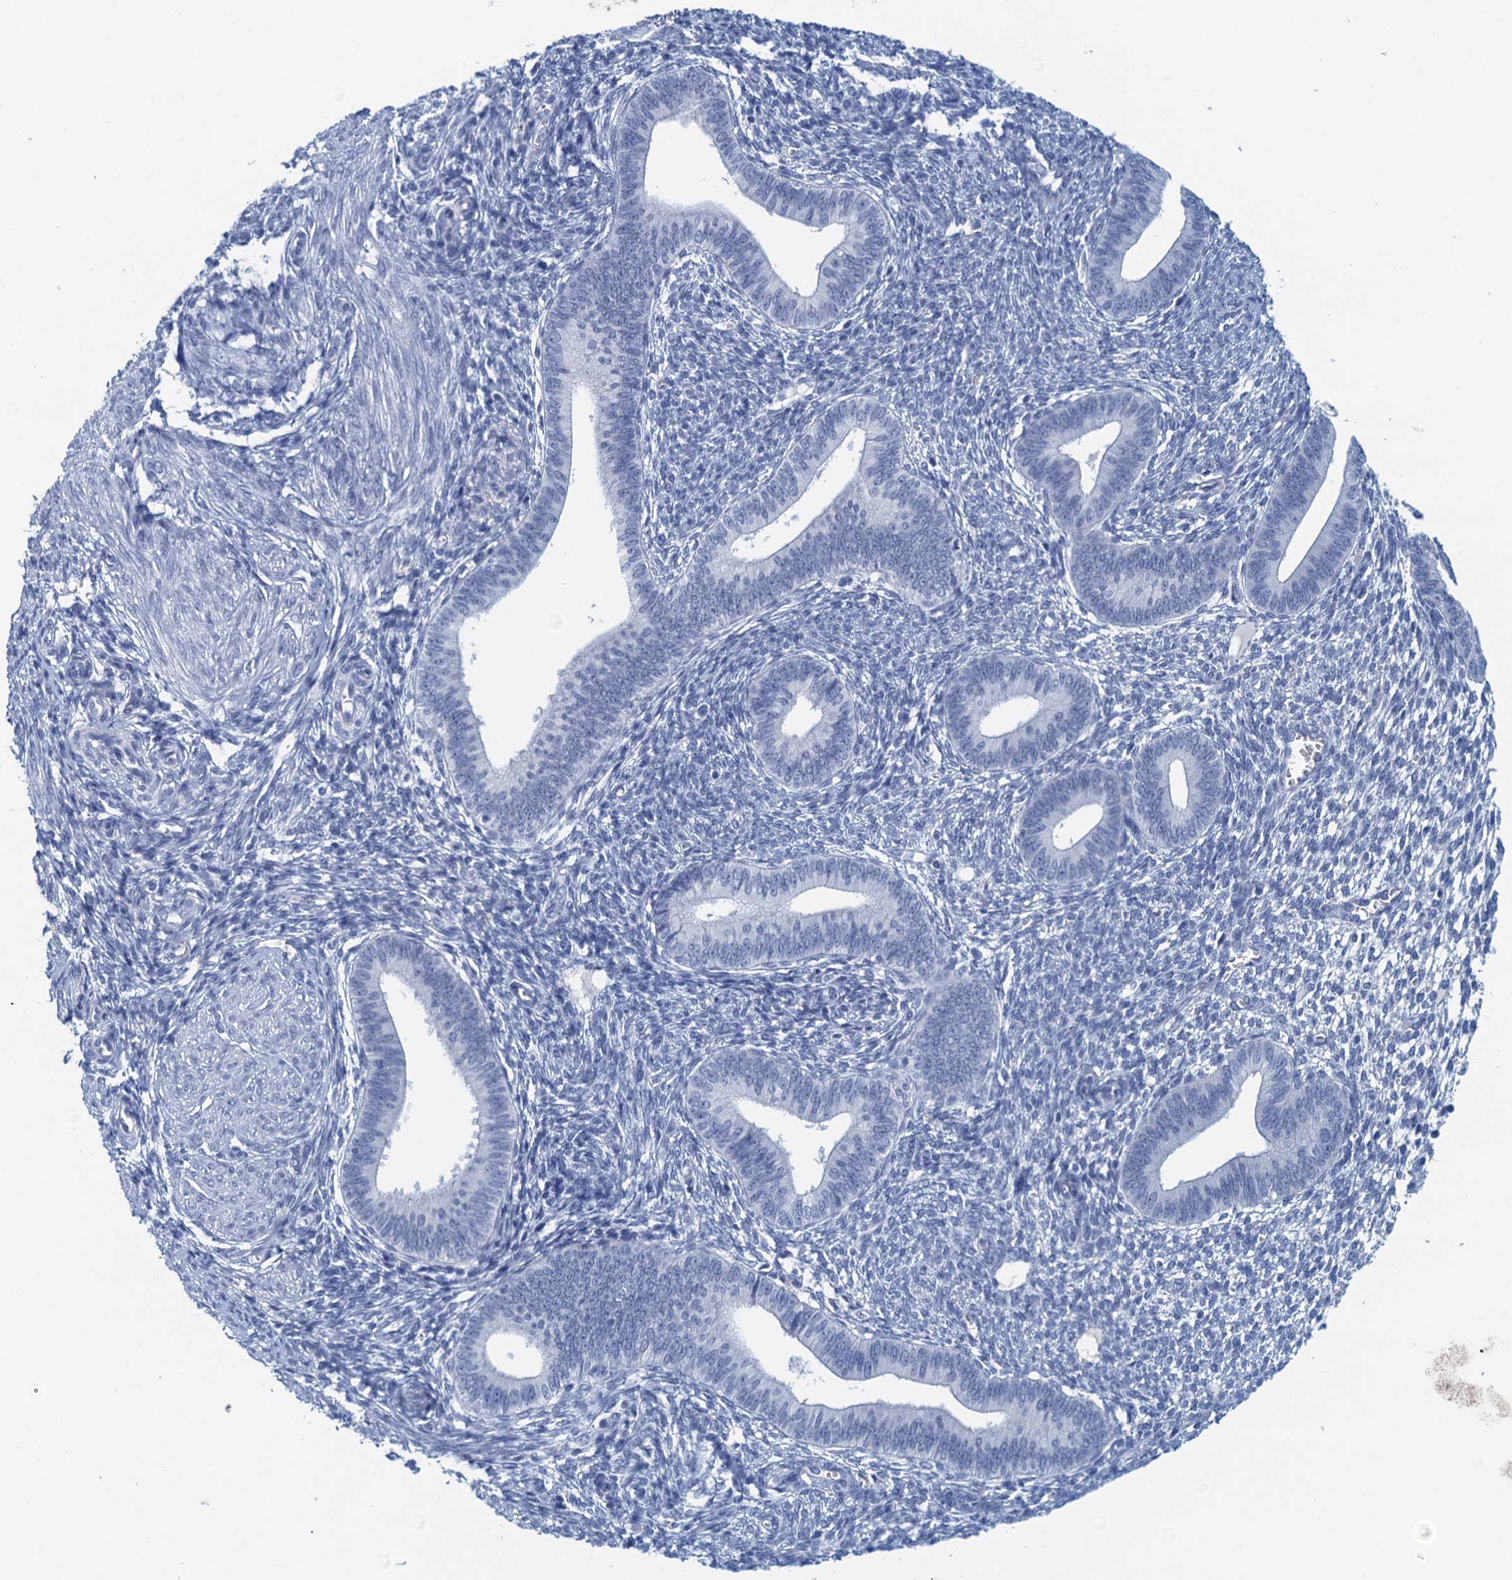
{"staining": {"intensity": "negative", "quantity": "none", "location": "none"}, "tissue": "endometrium", "cell_type": "Cells in endometrial stroma", "image_type": "normal", "snomed": [{"axis": "morphology", "description": "Normal tissue, NOS"}, {"axis": "topography", "description": "Endometrium"}], "caption": "Immunohistochemistry photomicrograph of benign endometrium: endometrium stained with DAB displays no significant protein expression in cells in endometrial stroma.", "gene": "CYP51A1", "patient": {"sex": "female", "age": 46}}